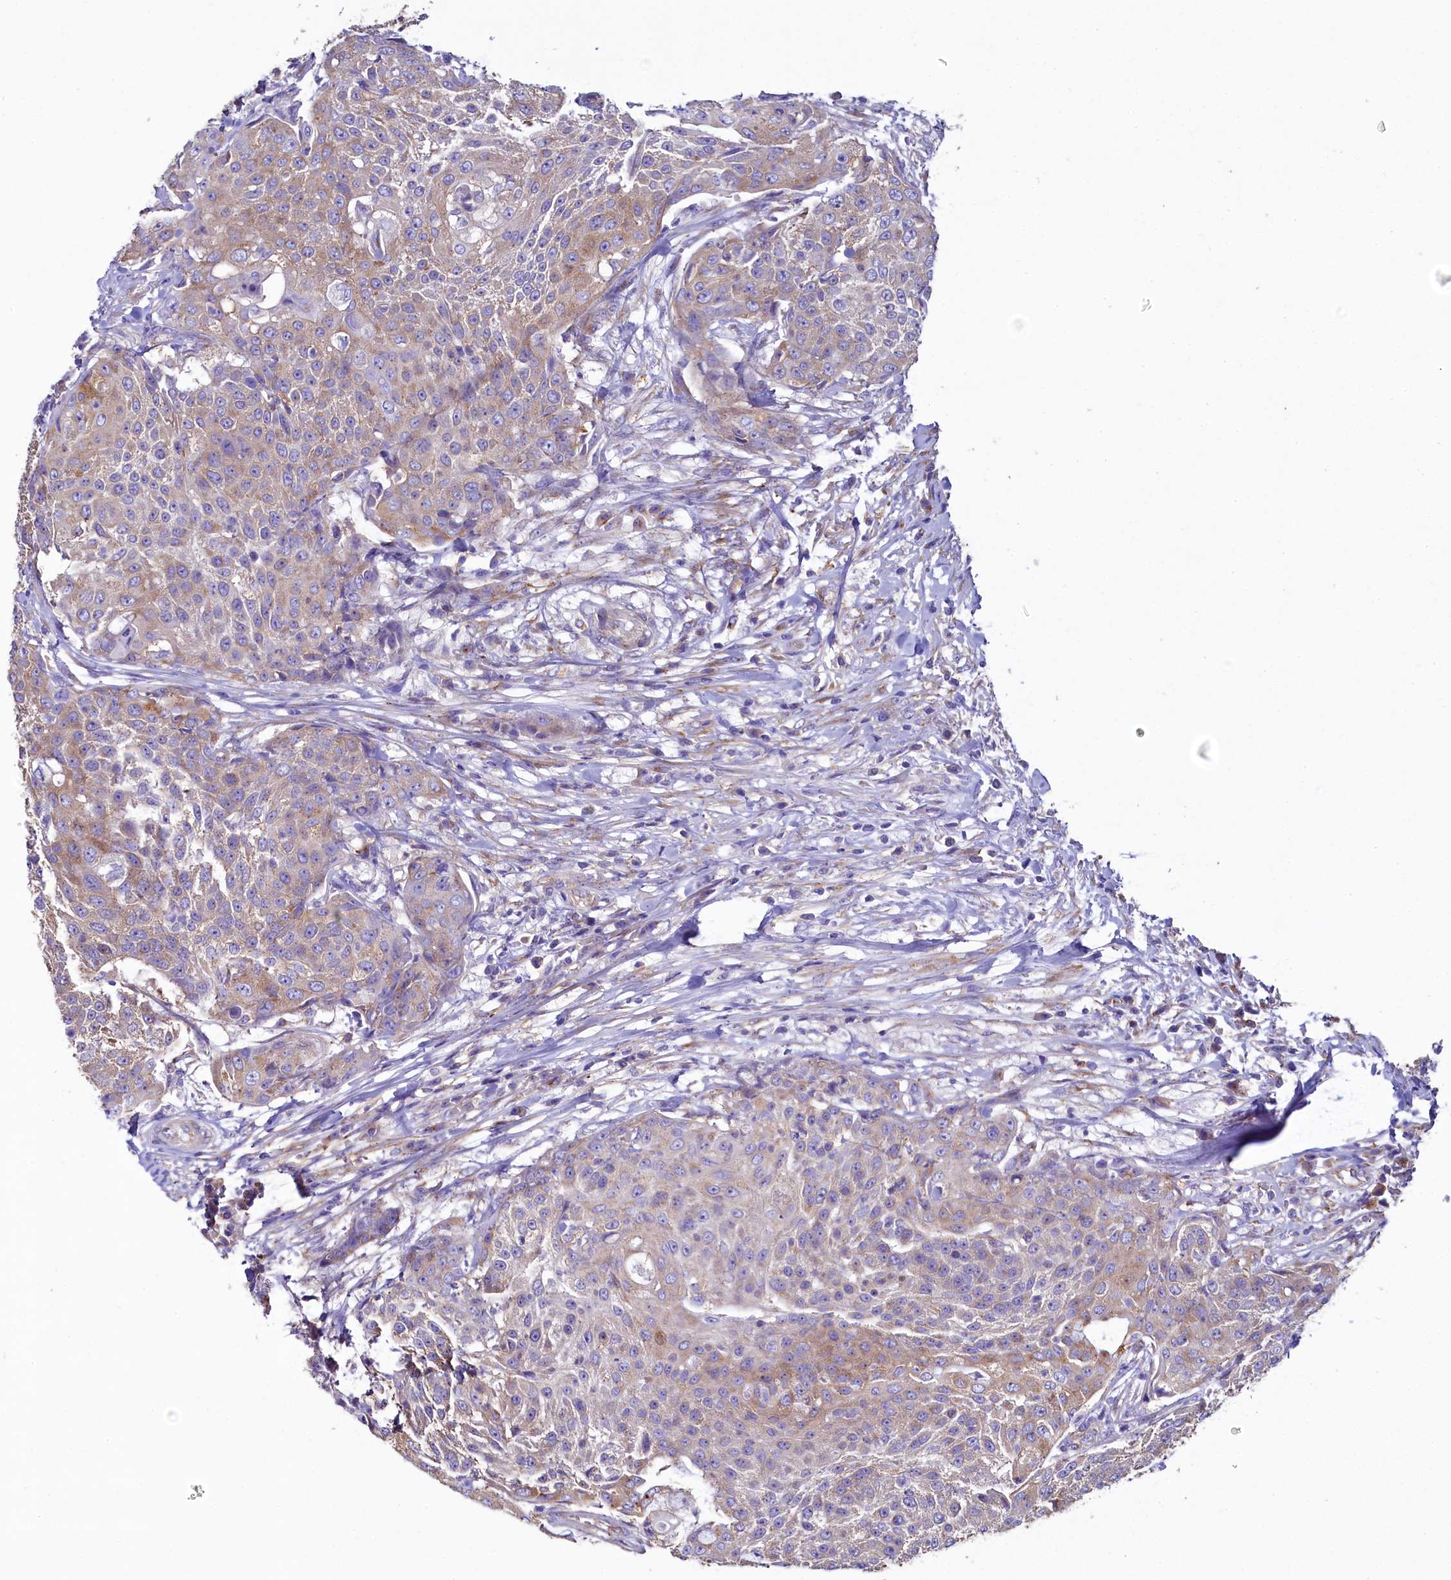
{"staining": {"intensity": "weak", "quantity": ">75%", "location": "cytoplasmic/membranous"}, "tissue": "urothelial cancer", "cell_type": "Tumor cells", "image_type": "cancer", "snomed": [{"axis": "morphology", "description": "Urothelial carcinoma, High grade"}, {"axis": "topography", "description": "Urinary bladder"}], "caption": "Protein analysis of high-grade urothelial carcinoma tissue displays weak cytoplasmic/membranous expression in approximately >75% of tumor cells.", "gene": "GPR21", "patient": {"sex": "female", "age": 63}}